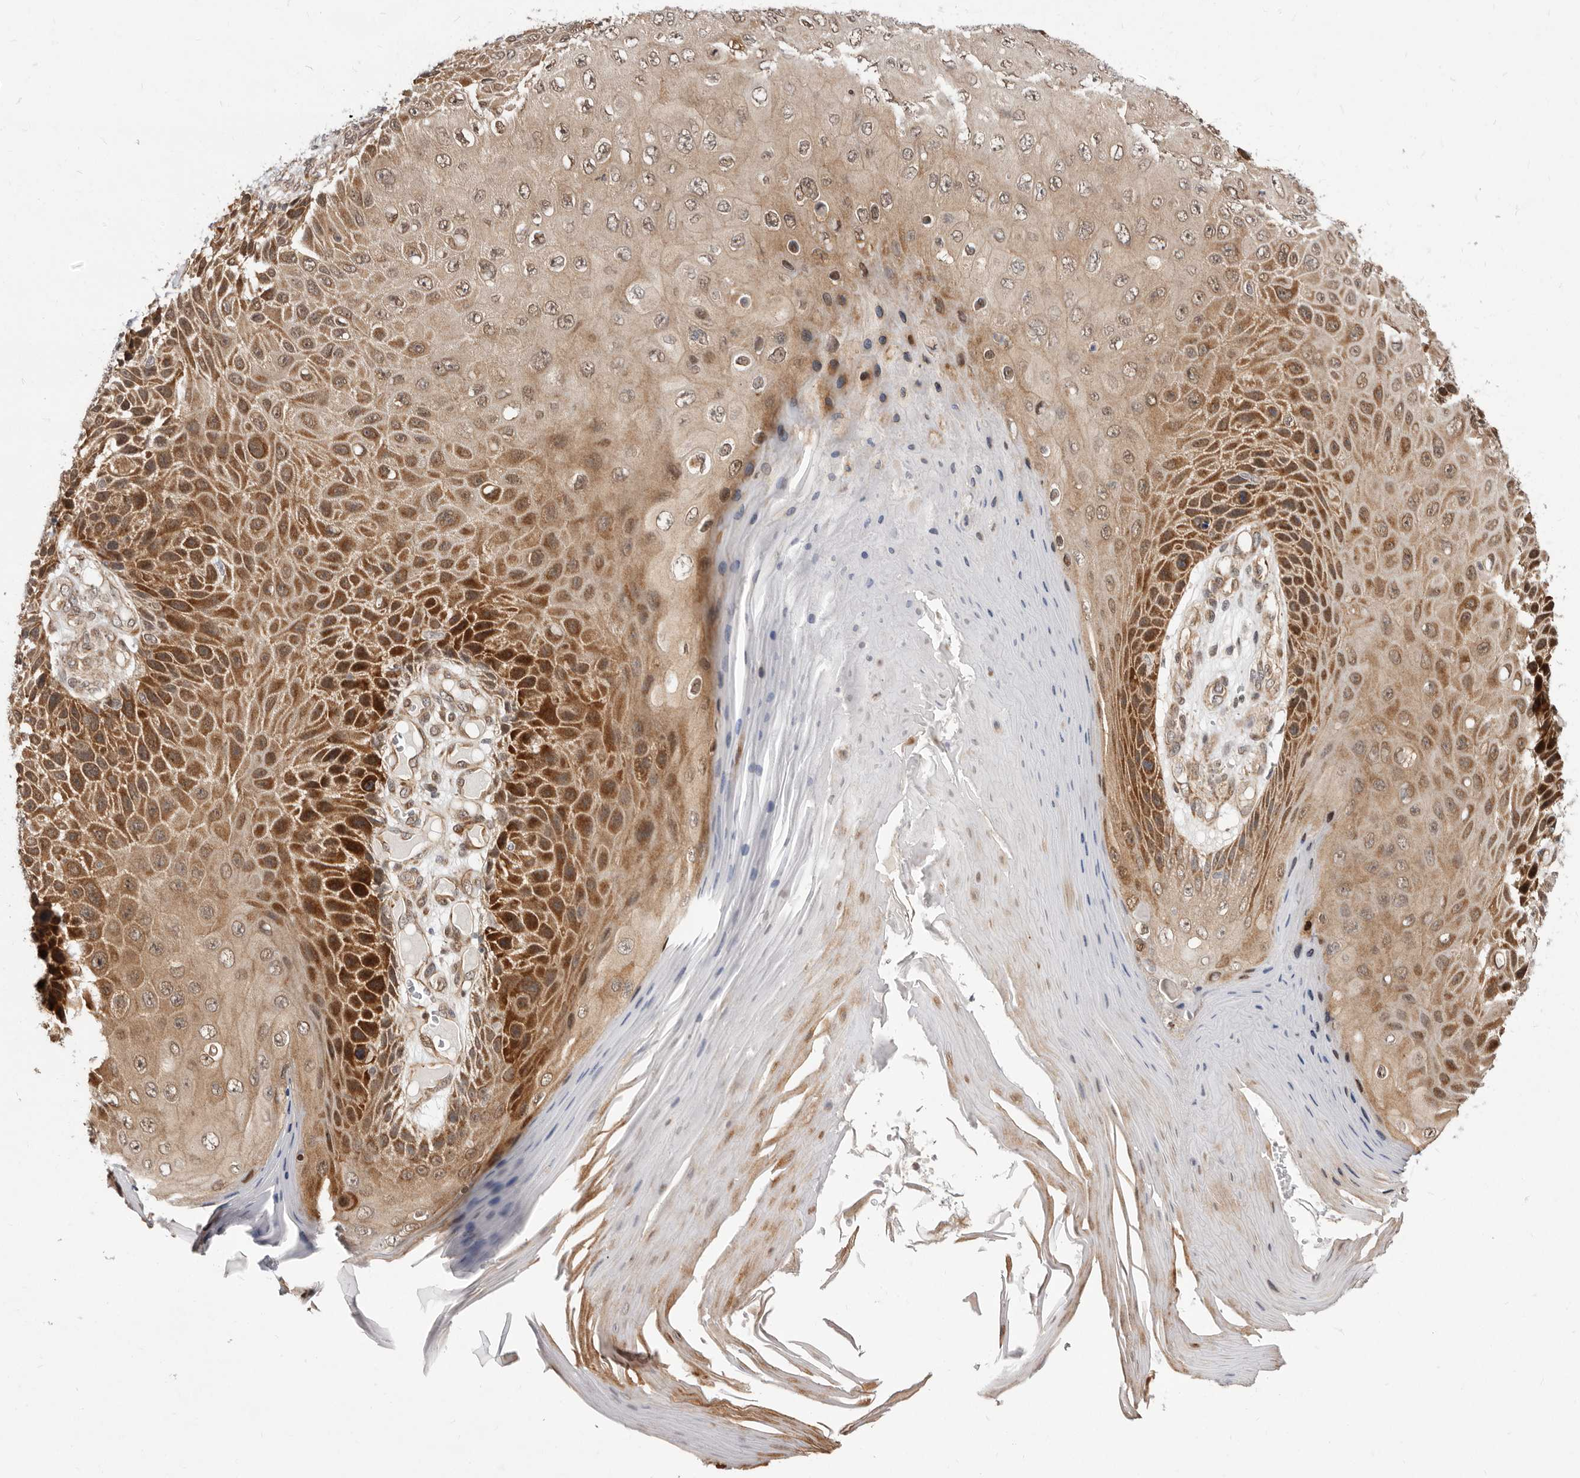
{"staining": {"intensity": "moderate", "quantity": ">75%", "location": "cytoplasmic/membranous,nuclear"}, "tissue": "skin cancer", "cell_type": "Tumor cells", "image_type": "cancer", "snomed": [{"axis": "morphology", "description": "Squamous cell carcinoma, NOS"}, {"axis": "topography", "description": "Skin"}], "caption": "DAB immunohistochemical staining of human skin cancer shows moderate cytoplasmic/membranous and nuclear protein positivity in approximately >75% of tumor cells.", "gene": "GLRX3", "patient": {"sex": "female", "age": 88}}